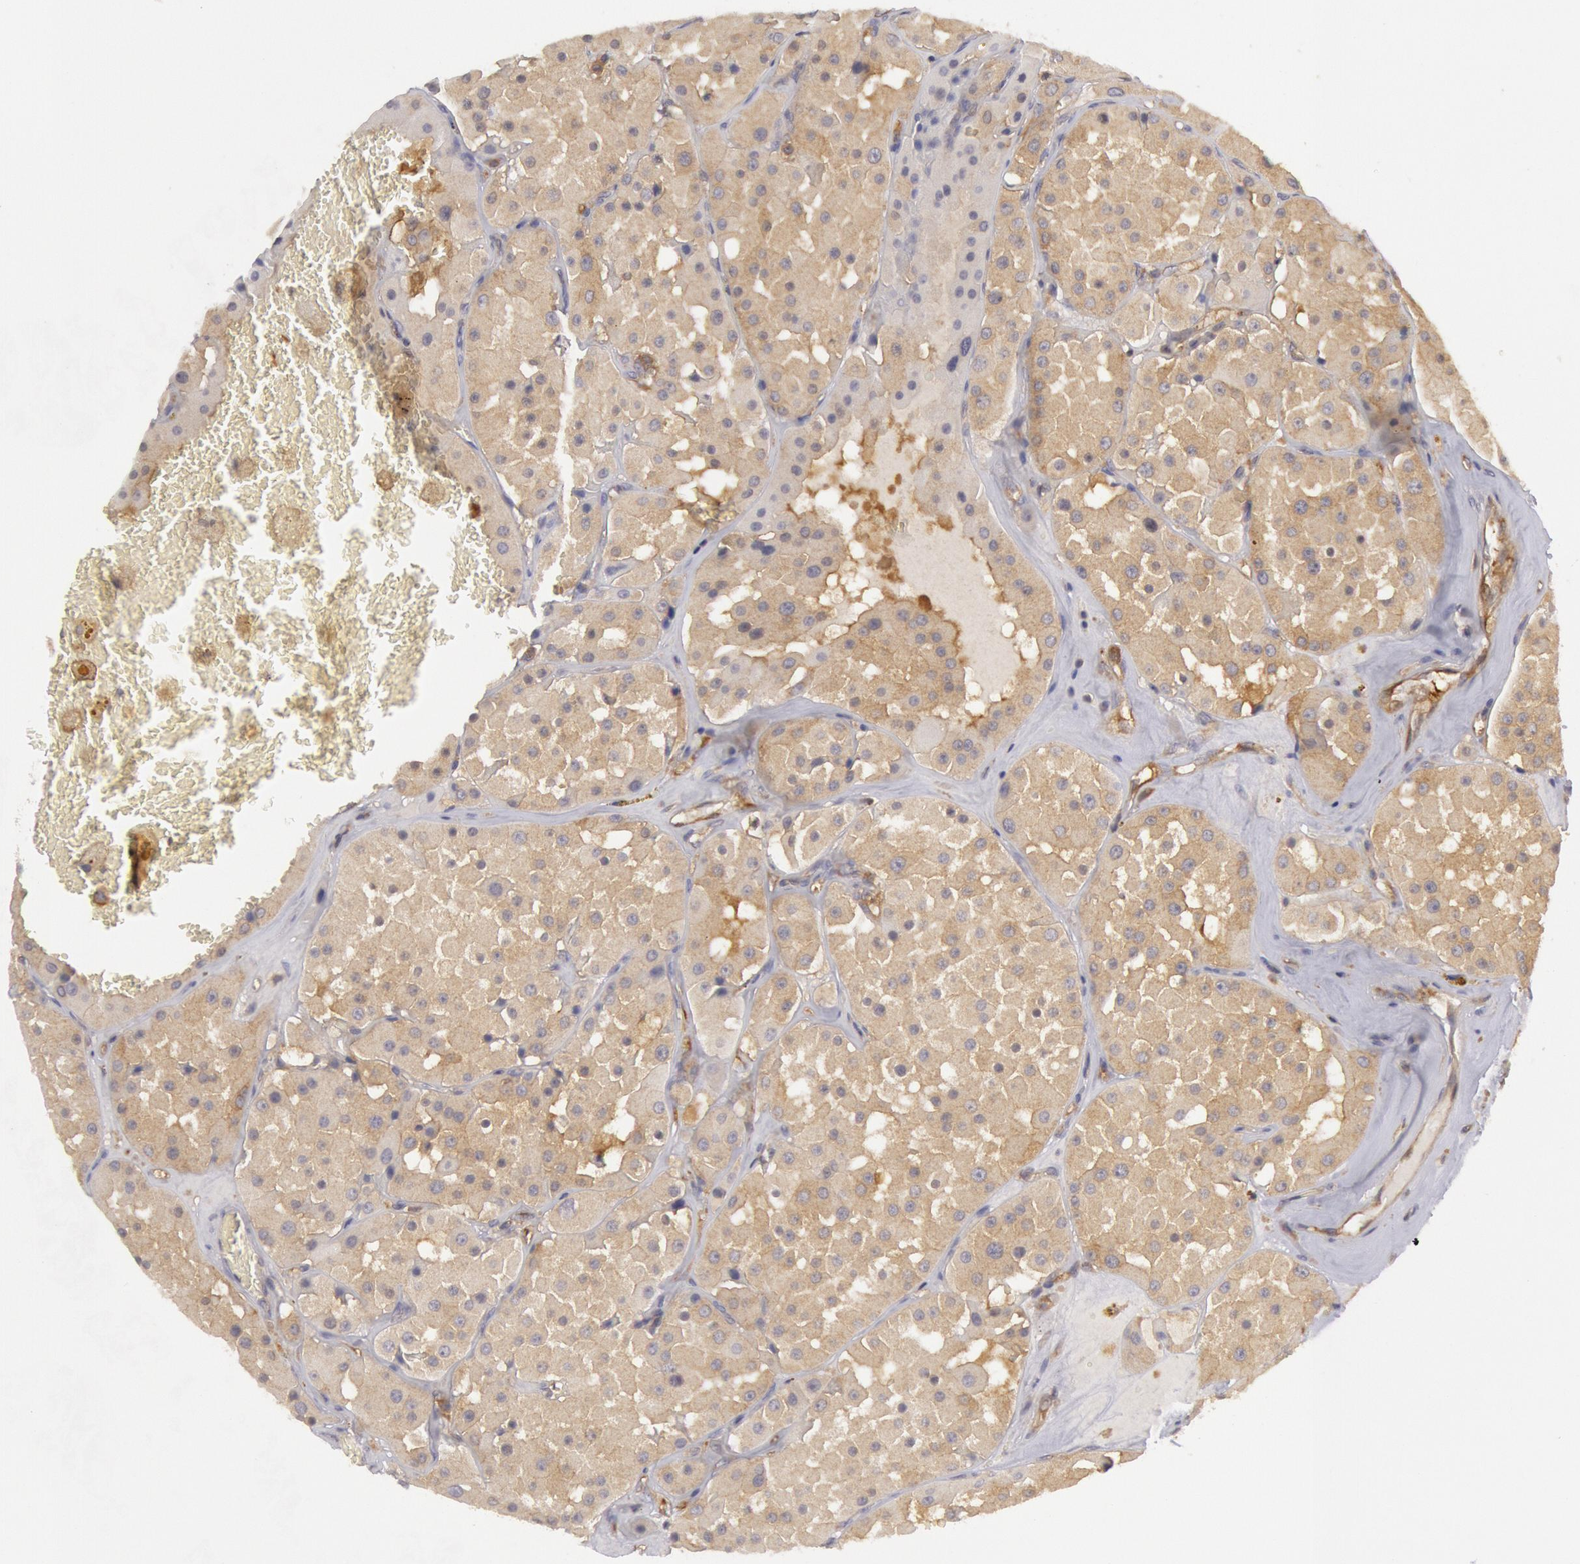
{"staining": {"intensity": "weak", "quantity": ">75%", "location": "cytoplasmic/membranous"}, "tissue": "renal cancer", "cell_type": "Tumor cells", "image_type": "cancer", "snomed": [{"axis": "morphology", "description": "Adenocarcinoma, uncertain malignant potential"}, {"axis": "topography", "description": "Kidney"}], "caption": "Human adenocarcinoma,  uncertain malignant potential (renal) stained with a brown dye reveals weak cytoplasmic/membranous positive expression in approximately >75% of tumor cells.", "gene": "IKBKB", "patient": {"sex": "male", "age": 63}}